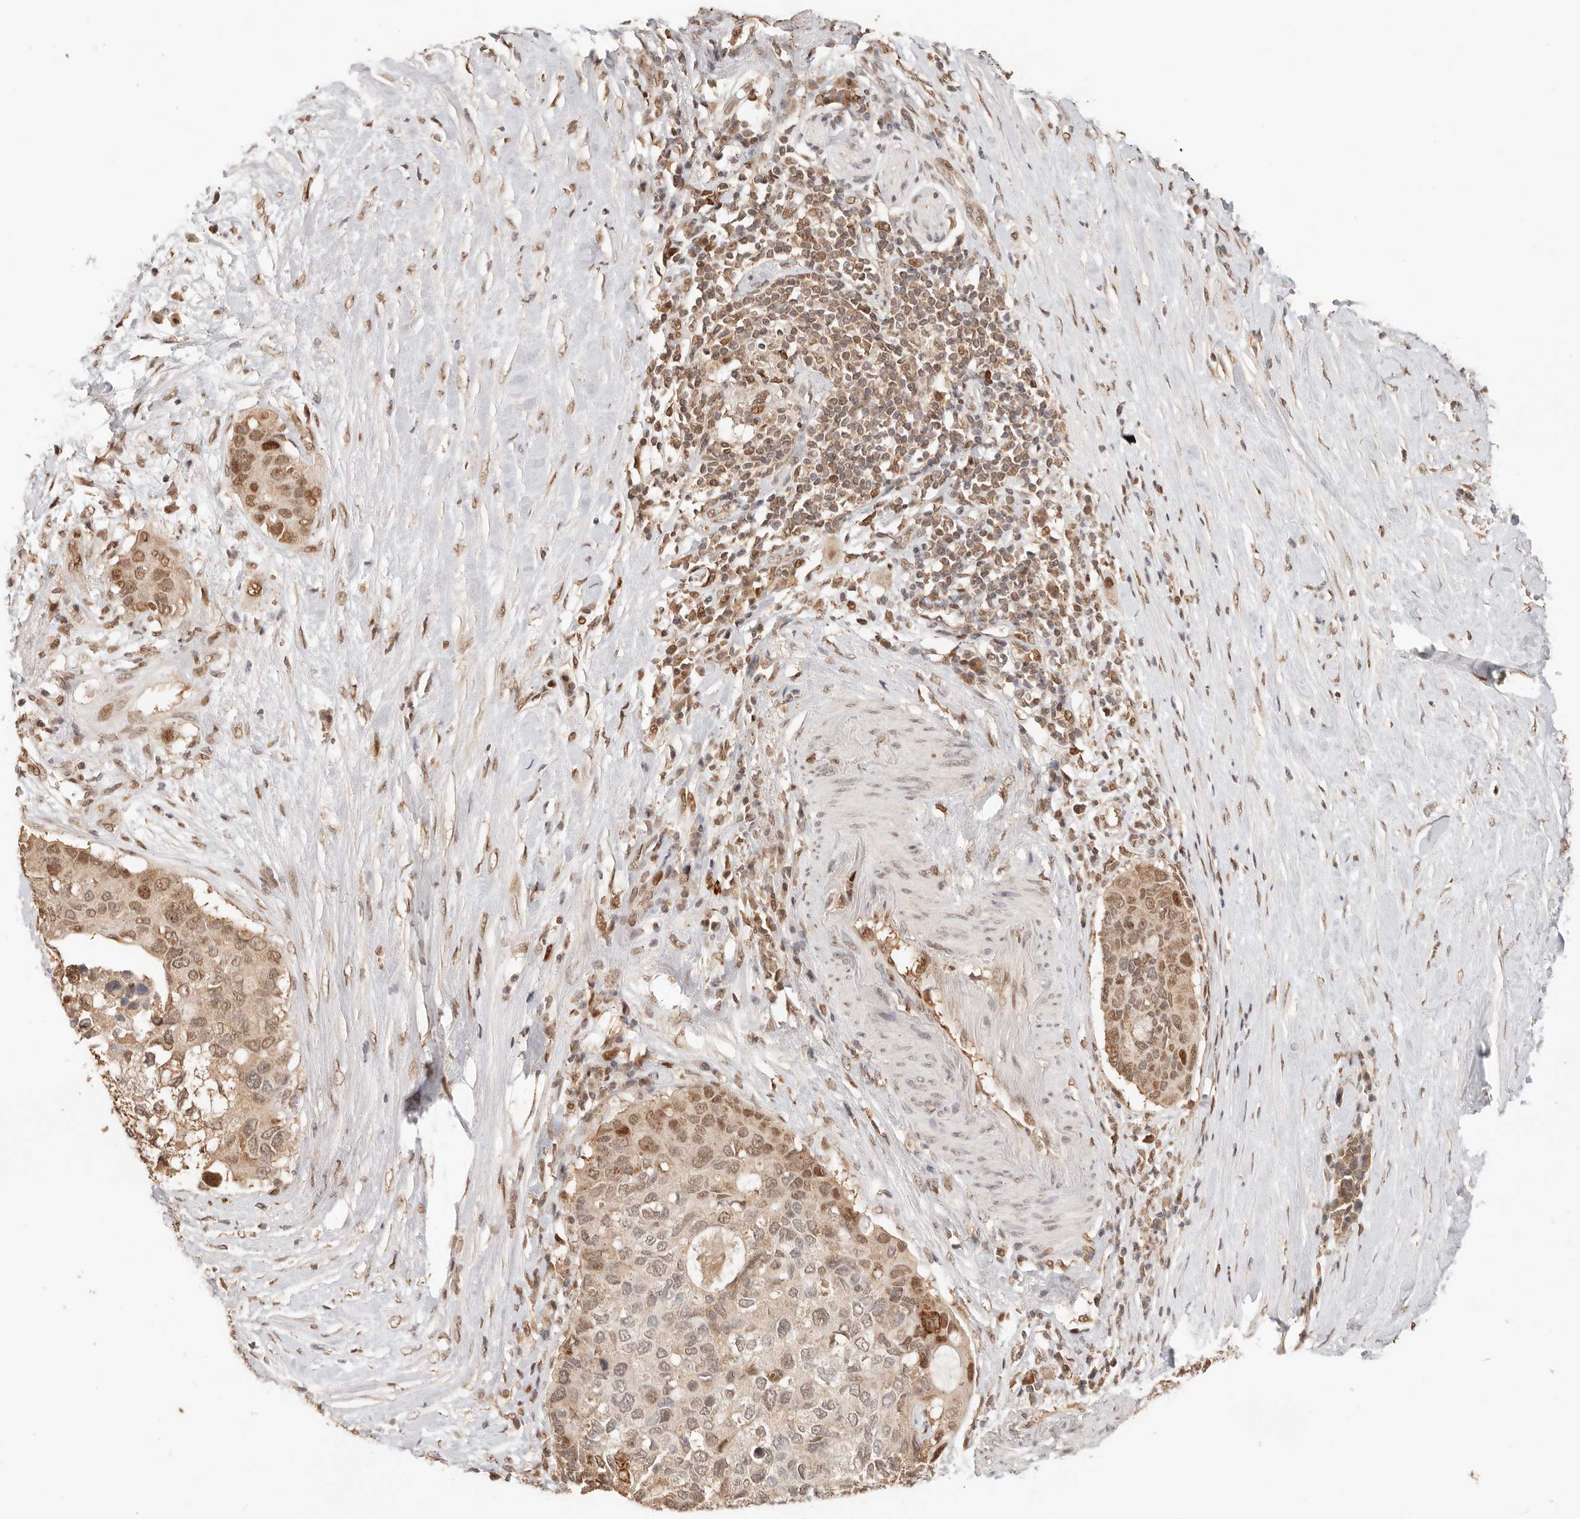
{"staining": {"intensity": "moderate", "quantity": "25%-75%", "location": "nuclear"}, "tissue": "pancreatic cancer", "cell_type": "Tumor cells", "image_type": "cancer", "snomed": [{"axis": "morphology", "description": "Adenocarcinoma, NOS"}, {"axis": "topography", "description": "Pancreas"}], "caption": "Moderate nuclear positivity for a protein is present in approximately 25%-75% of tumor cells of adenocarcinoma (pancreatic) using immunohistochemistry.", "gene": "NPAS2", "patient": {"sex": "female", "age": 56}}